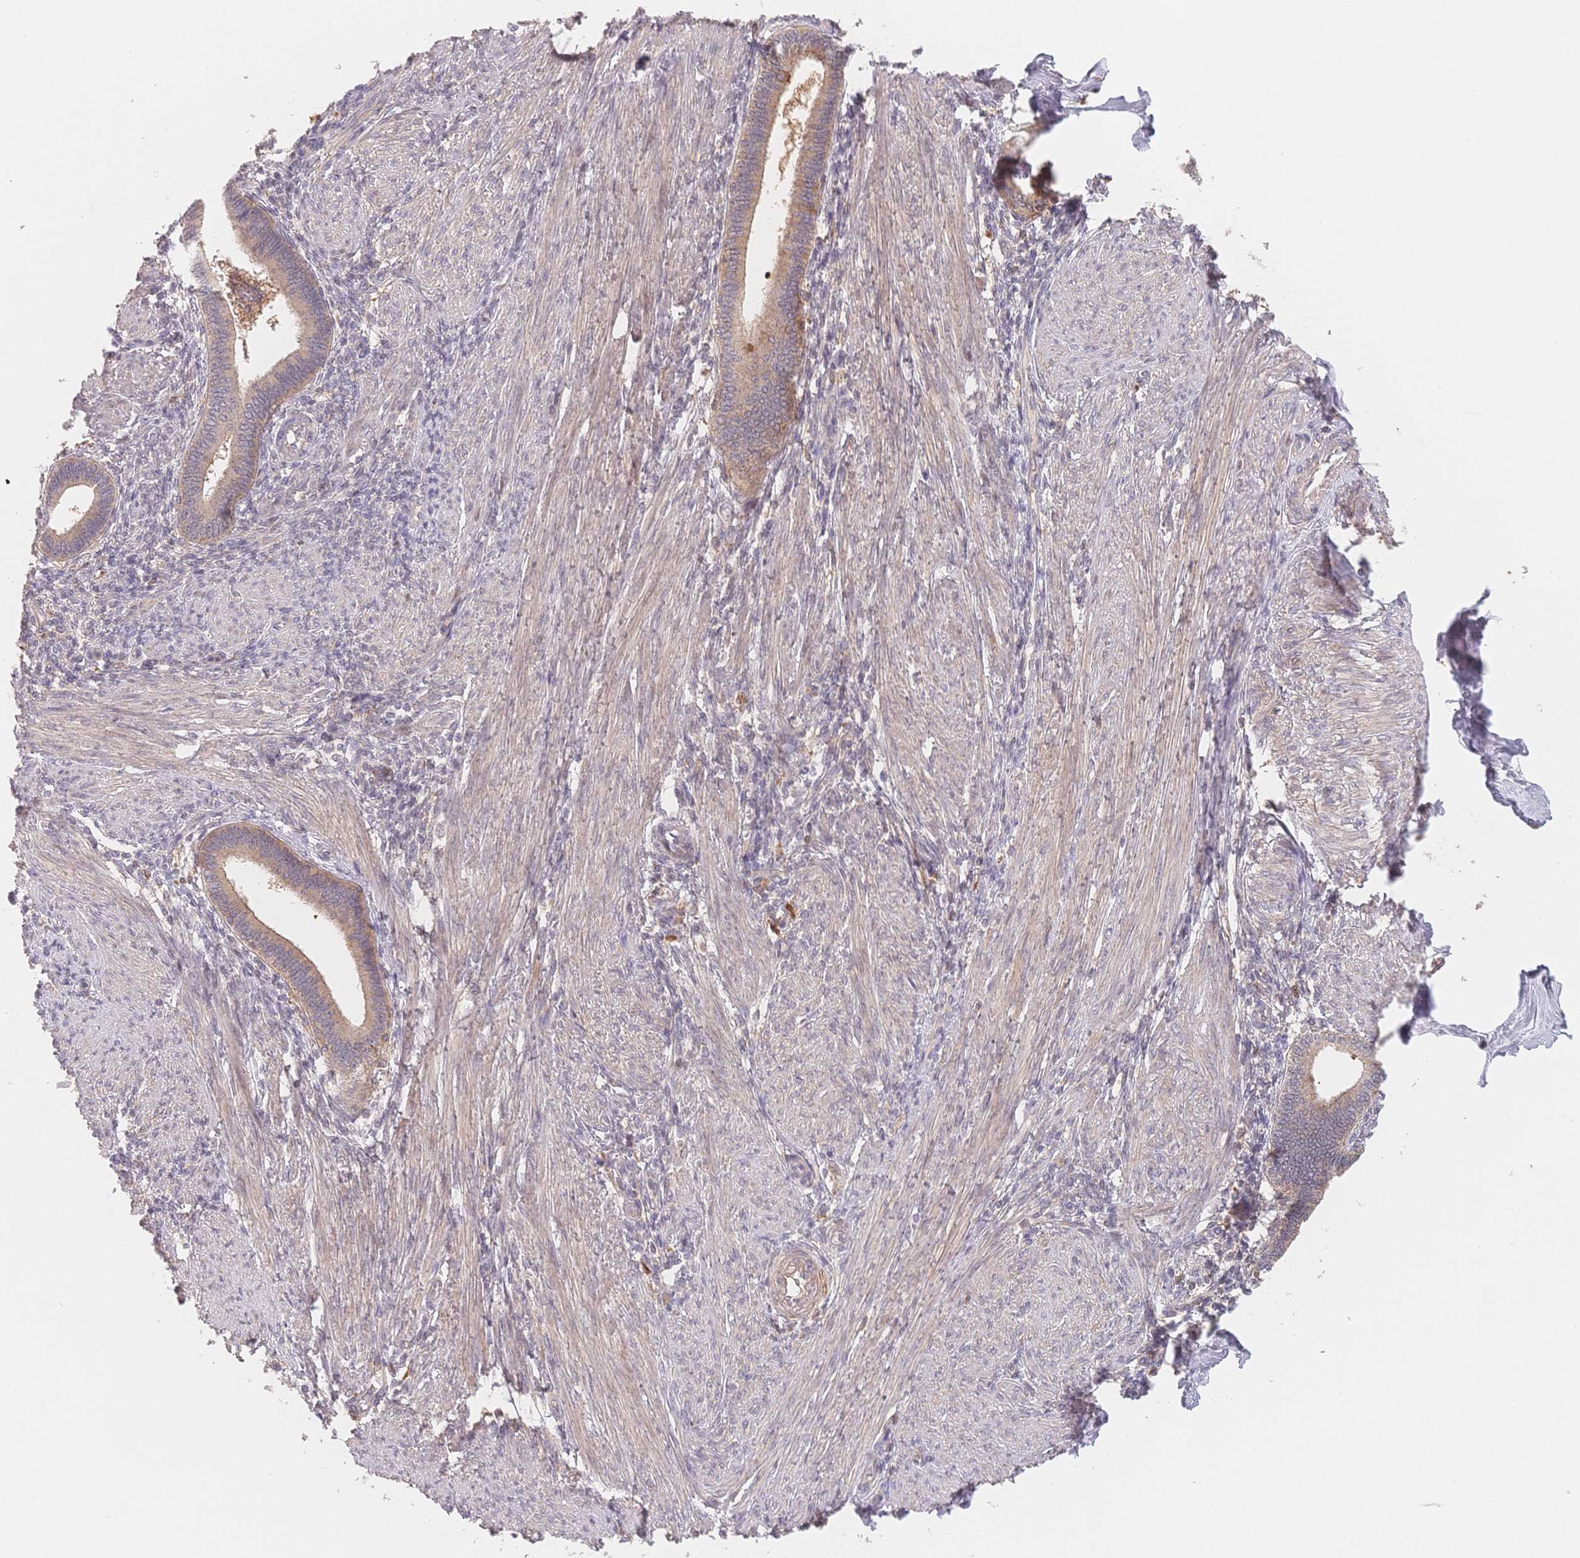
{"staining": {"intensity": "negative", "quantity": "none", "location": "none"}, "tissue": "endometrium", "cell_type": "Cells in endometrial stroma", "image_type": "normal", "snomed": [{"axis": "morphology", "description": "Normal tissue, NOS"}, {"axis": "topography", "description": "Endometrium"}], "caption": "Human endometrium stained for a protein using IHC demonstrates no positivity in cells in endometrial stroma.", "gene": "C12orf75", "patient": {"sex": "female", "age": 42}}